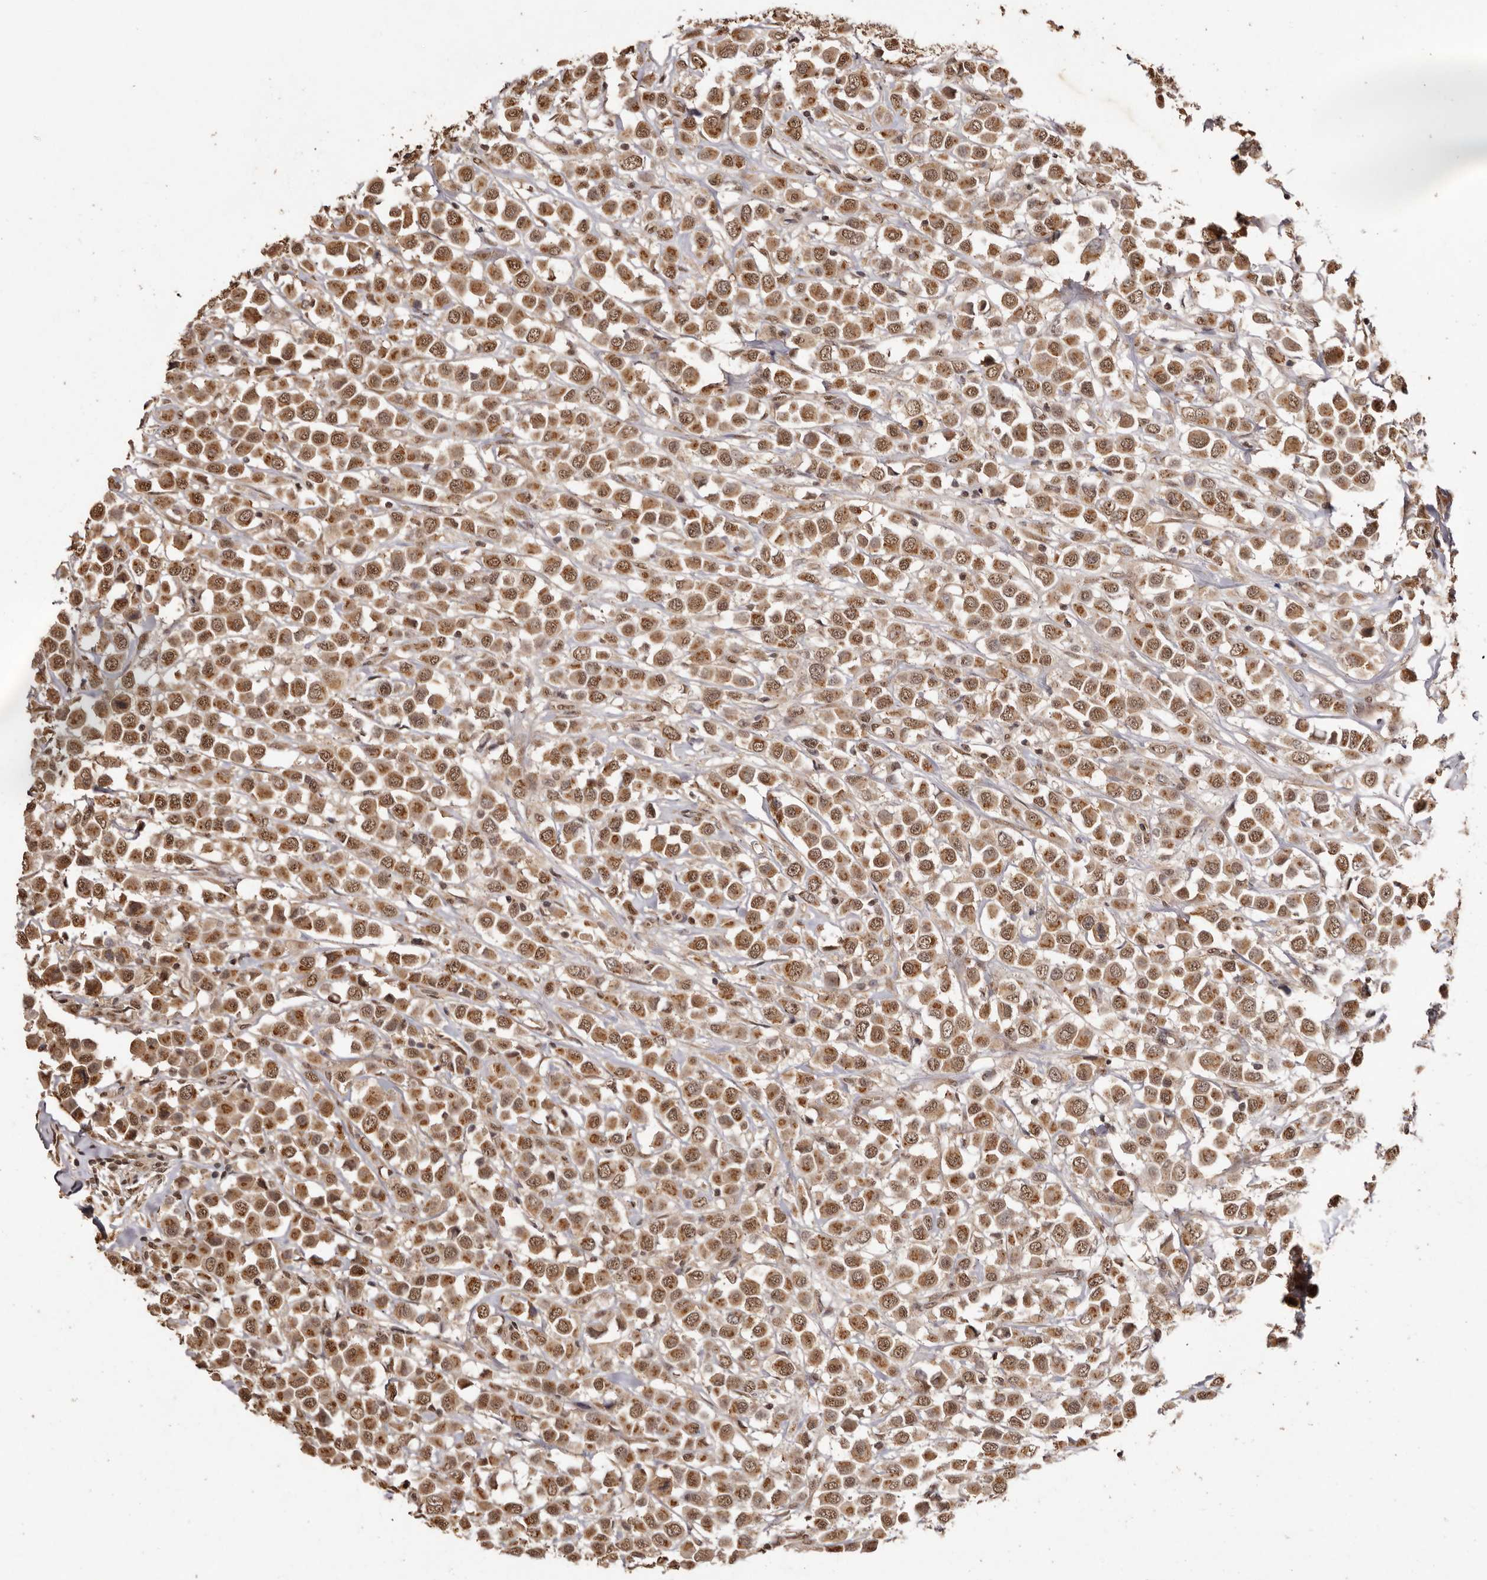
{"staining": {"intensity": "moderate", "quantity": ">75%", "location": "cytoplasmic/membranous,nuclear"}, "tissue": "breast cancer", "cell_type": "Tumor cells", "image_type": "cancer", "snomed": [{"axis": "morphology", "description": "Duct carcinoma"}, {"axis": "topography", "description": "Breast"}], "caption": "Breast cancer stained with IHC shows moderate cytoplasmic/membranous and nuclear expression in approximately >75% of tumor cells.", "gene": "NOTCH1", "patient": {"sex": "female", "age": 61}}